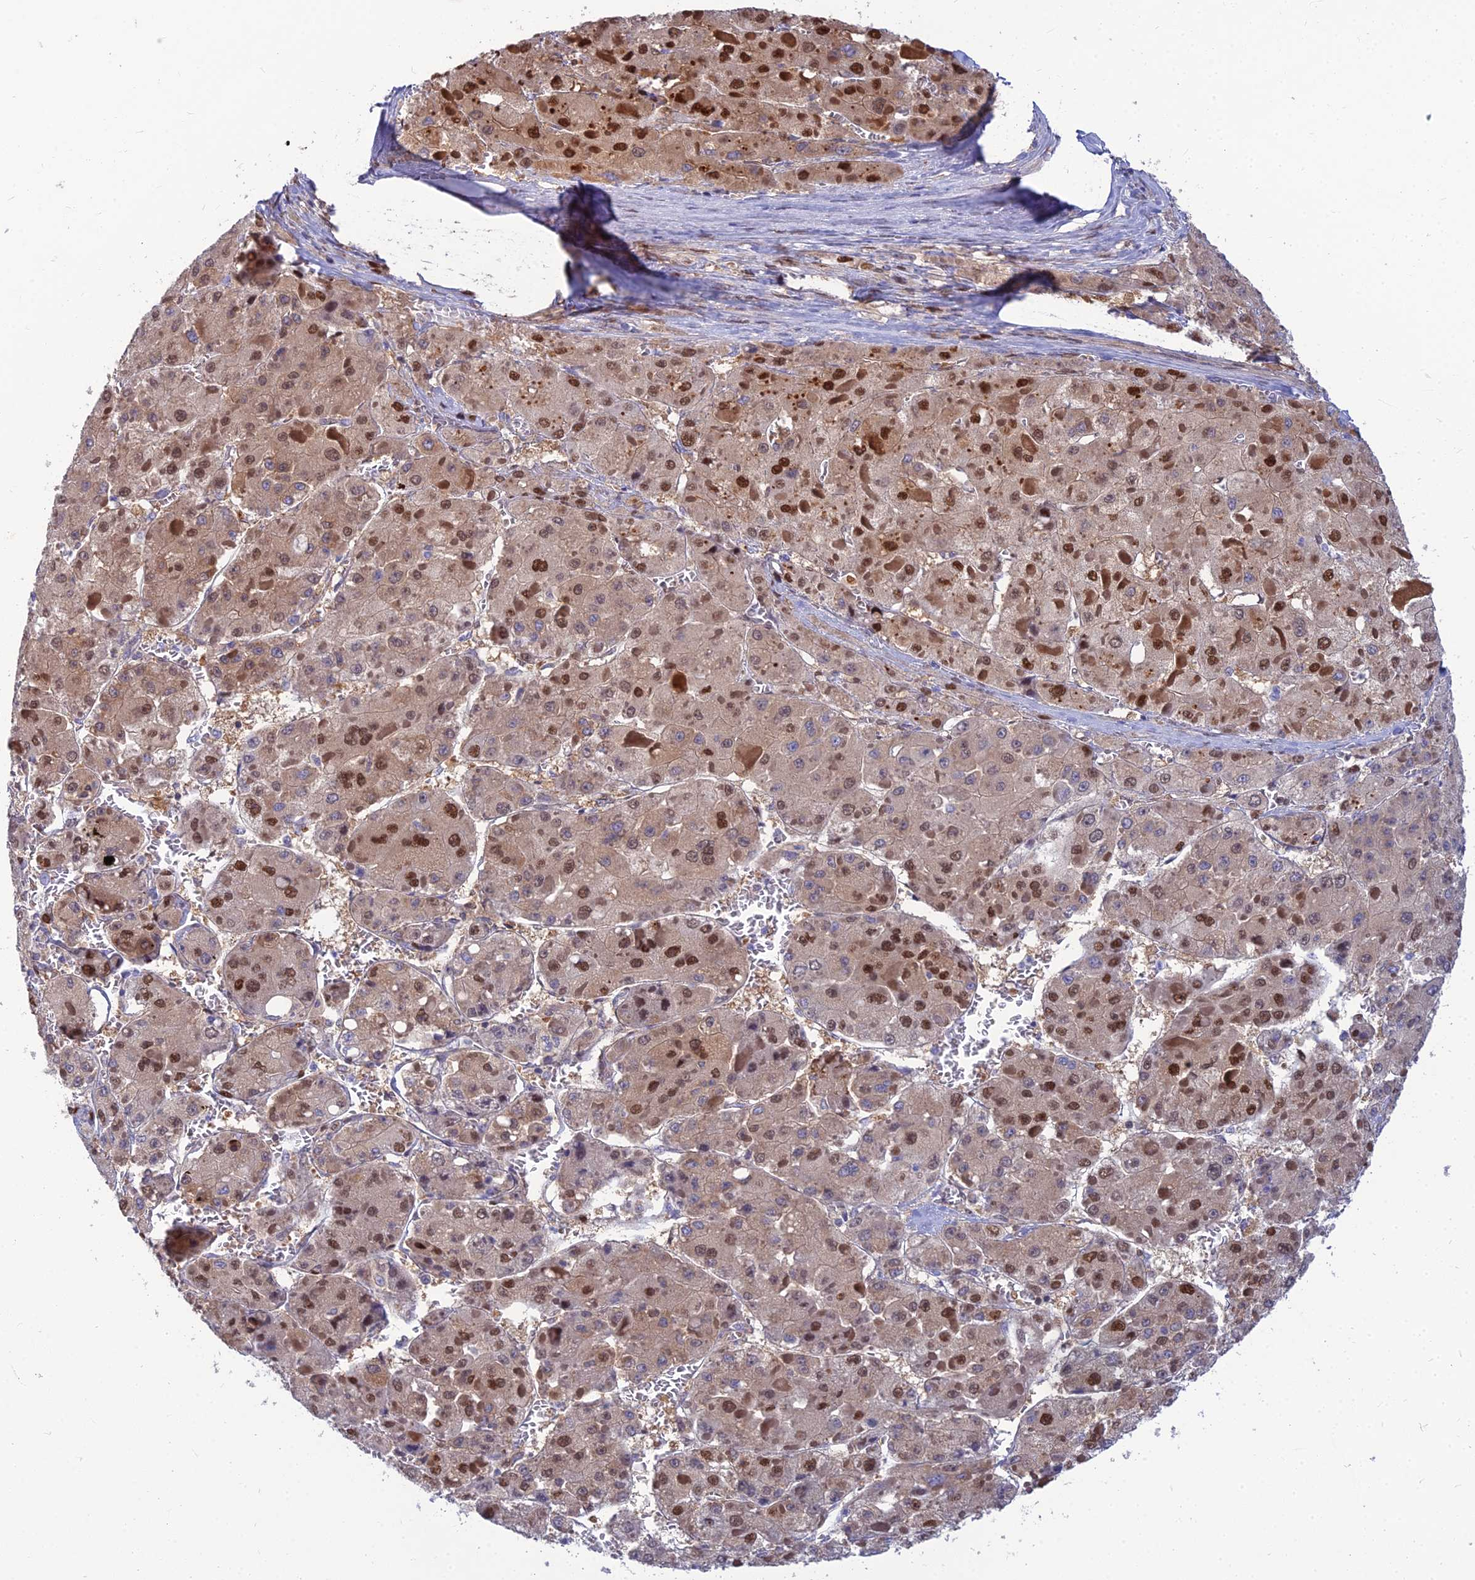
{"staining": {"intensity": "moderate", "quantity": ">75%", "location": "cytoplasmic/membranous,nuclear"}, "tissue": "liver cancer", "cell_type": "Tumor cells", "image_type": "cancer", "snomed": [{"axis": "morphology", "description": "Carcinoma, Hepatocellular, NOS"}, {"axis": "topography", "description": "Liver"}], "caption": "Immunohistochemical staining of human hepatocellular carcinoma (liver) demonstrates medium levels of moderate cytoplasmic/membranous and nuclear protein staining in approximately >75% of tumor cells.", "gene": "DNPEP", "patient": {"sex": "female", "age": 73}}